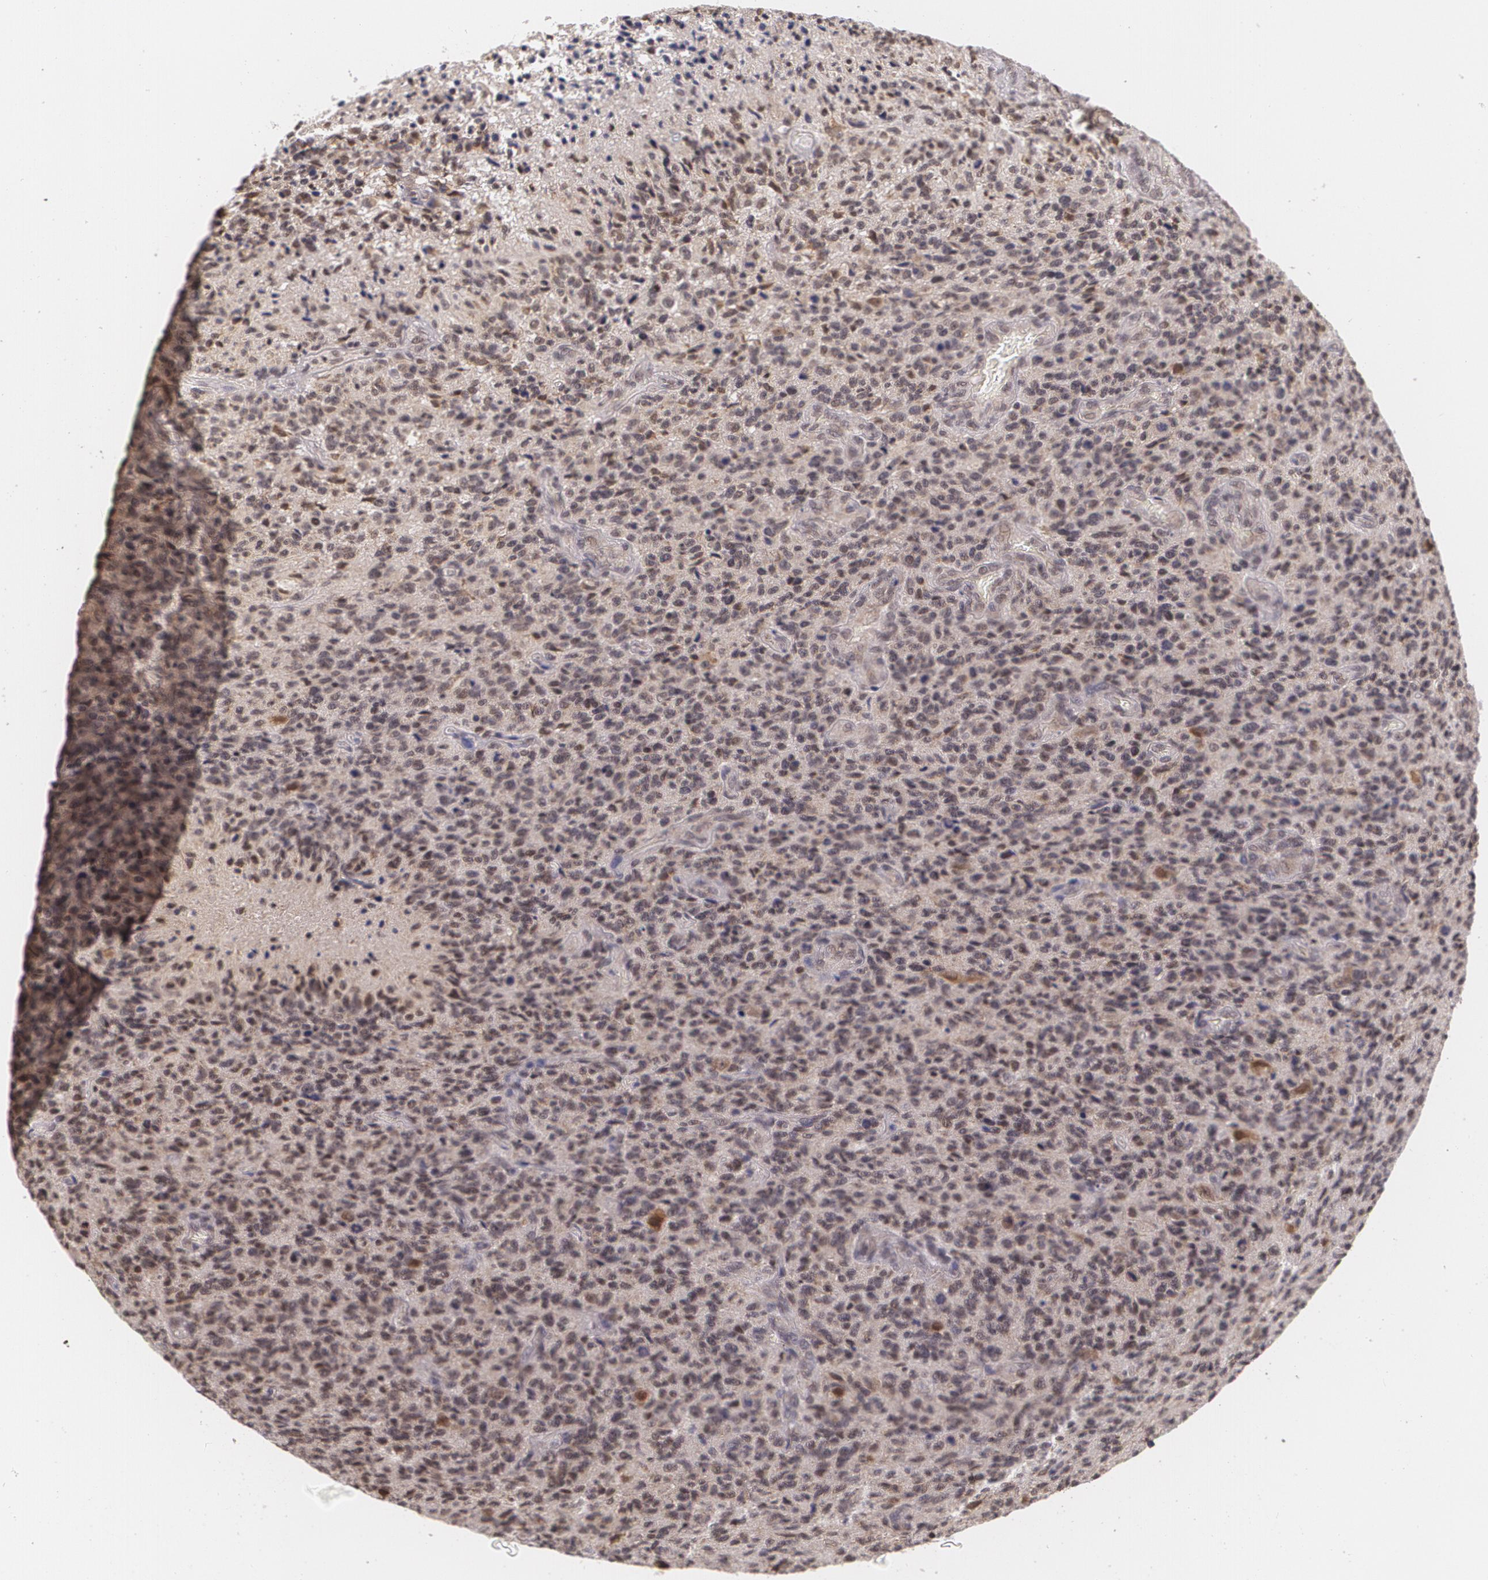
{"staining": {"intensity": "moderate", "quantity": "25%-75%", "location": "nuclear"}, "tissue": "glioma", "cell_type": "Tumor cells", "image_type": "cancer", "snomed": [{"axis": "morphology", "description": "Glioma, malignant, High grade"}, {"axis": "topography", "description": "Brain"}], "caption": "This image reveals immunohistochemistry staining of malignant glioma (high-grade), with medium moderate nuclear positivity in about 25%-75% of tumor cells.", "gene": "ALX1", "patient": {"sex": "male", "age": 36}}